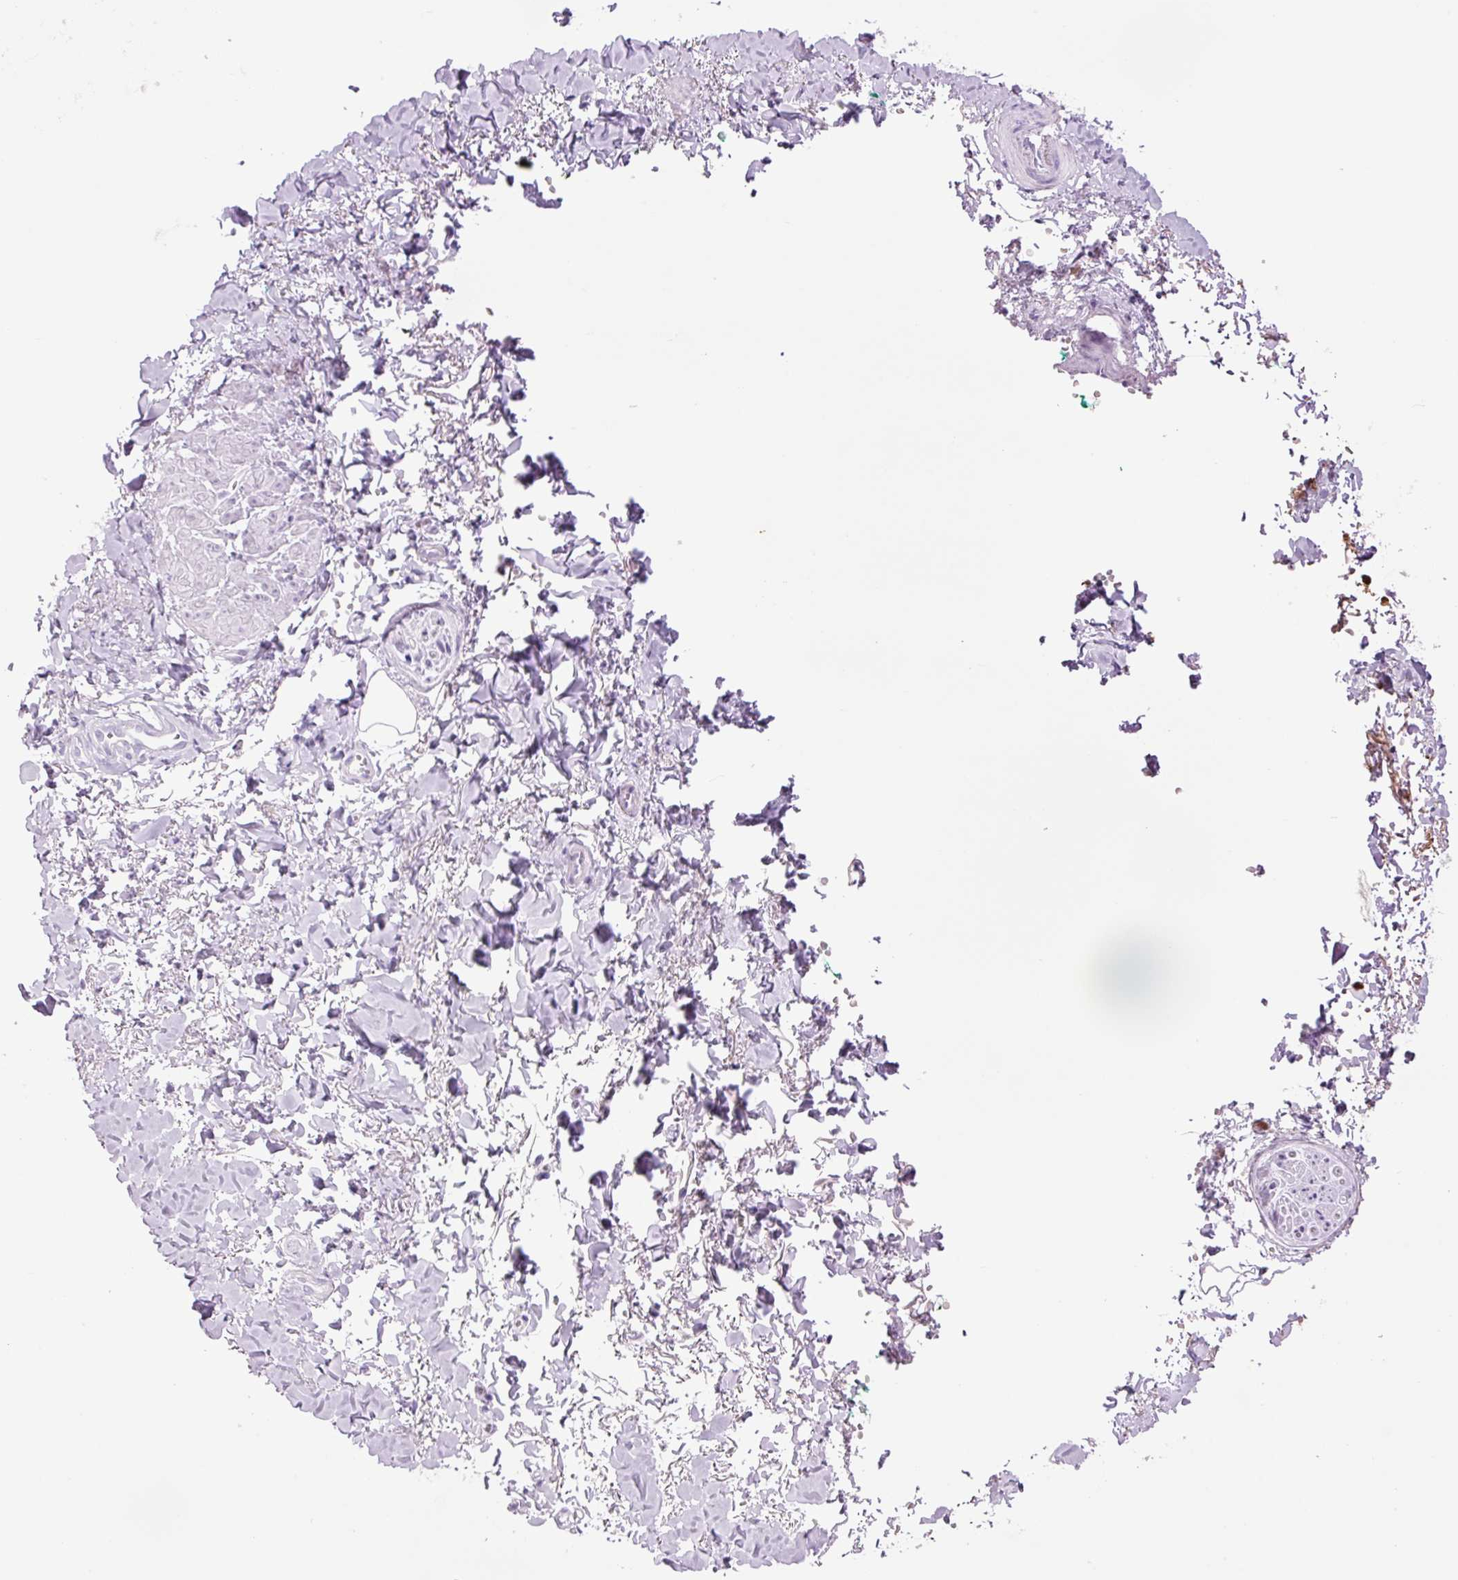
{"staining": {"intensity": "negative", "quantity": "none", "location": "none"}, "tissue": "adipose tissue", "cell_type": "Adipocytes", "image_type": "normal", "snomed": [{"axis": "morphology", "description": "Normal tissue, NOS"}, {"axis": "topography", "description": "Vulva"}, {"axis": "topography", "description": "Vagina"}, {"axis": "topography", "description": "Peripheral nerve tissue"}], "caption": "Immunohistochemistry (IHC) micrograph of benign adipose tissue stained for a protein (brown), which demonstrates no expression in adipocytes. The staining is performed using DAB (3,3'-diaminobenzidine) brown chromogen with nuclei counter-stained in using hematoxylin.", "gene": "LYZ", "patient": {"sex": "female", "age": 66}}